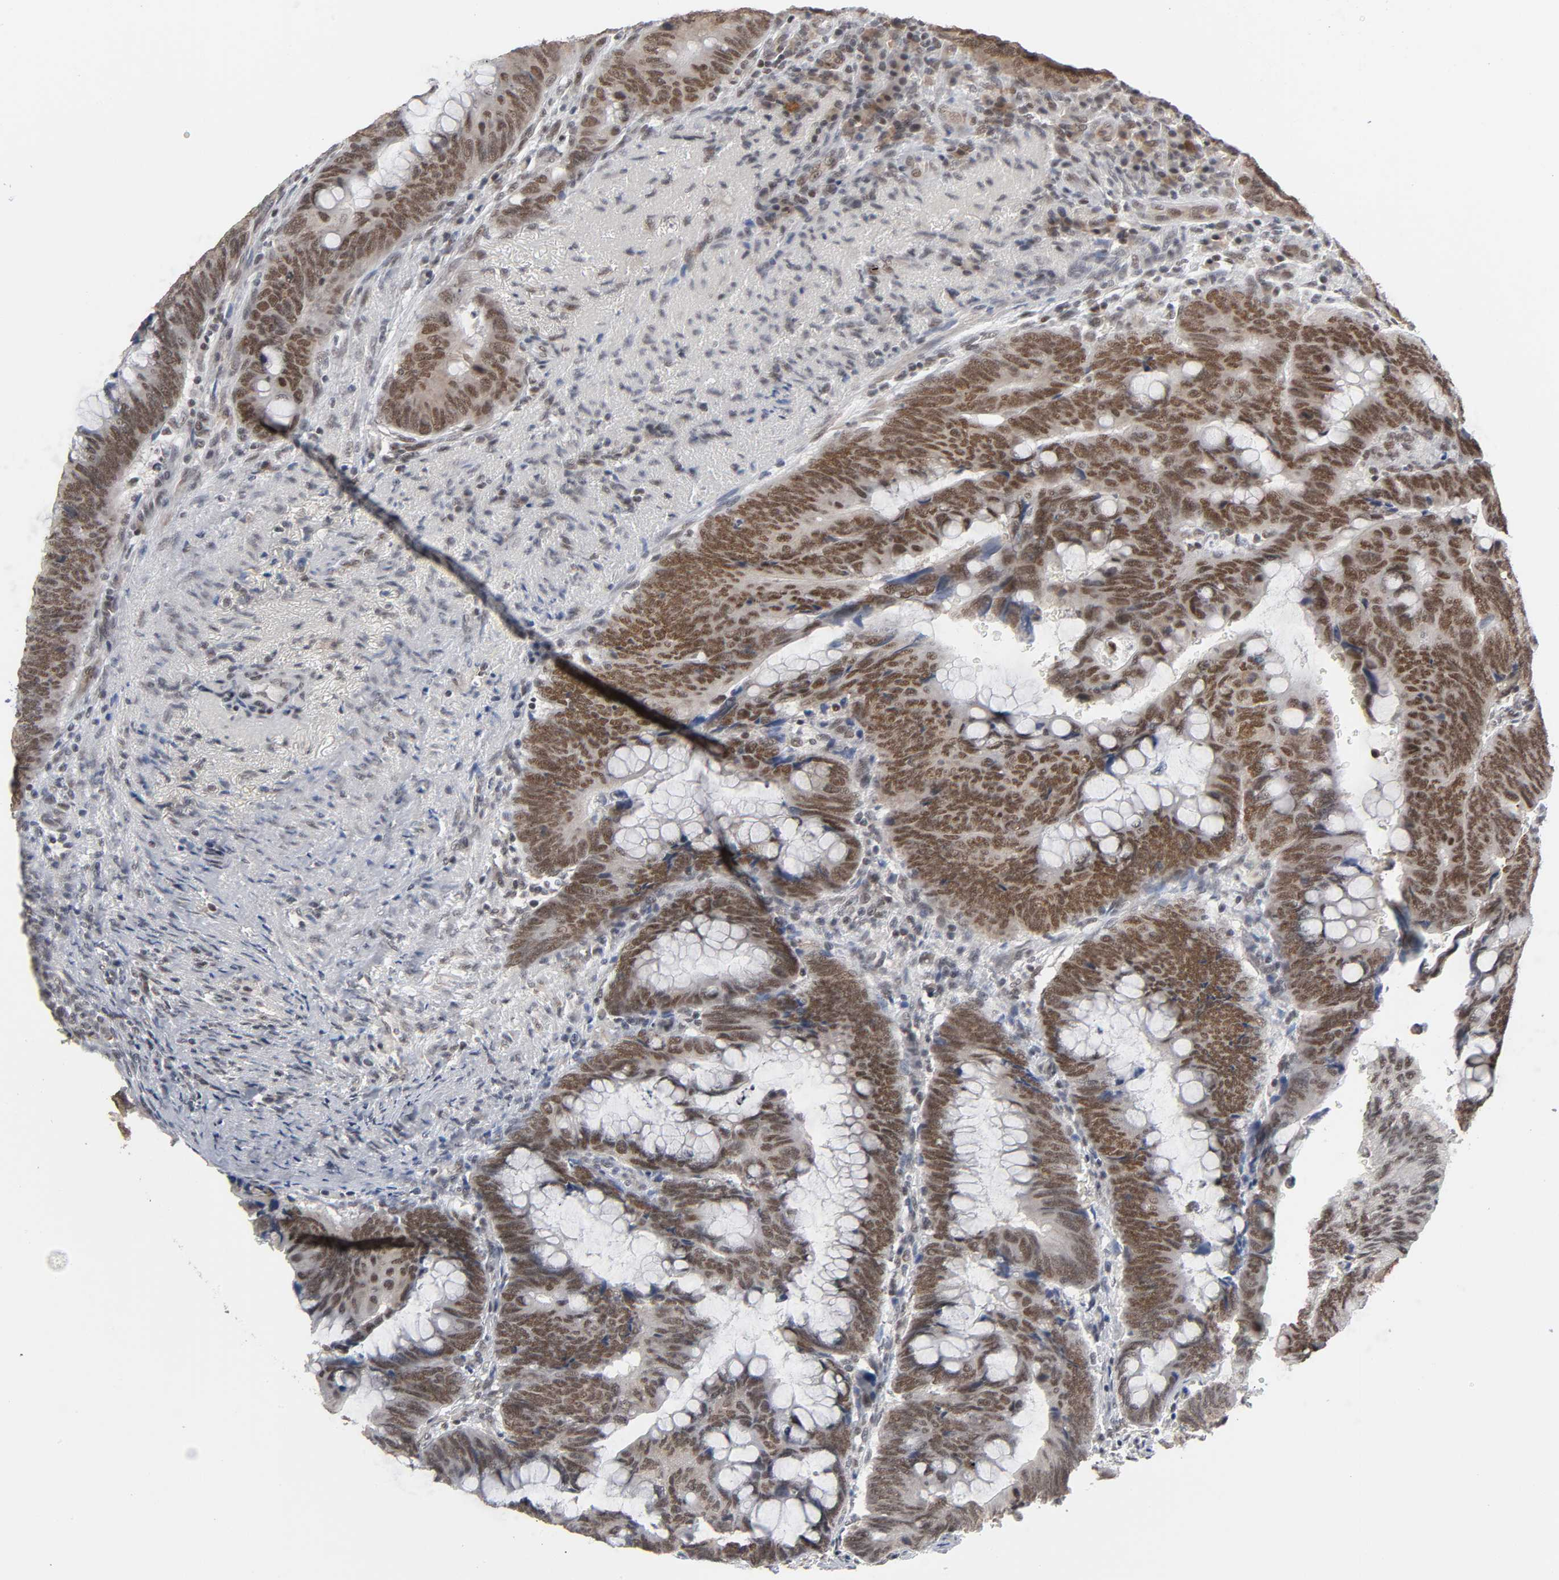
{"staining": {"intensity": "moderate", "quantity": ">75%", "location": "cytoplasmic/membranous,nuclear"}, "tissue": "colorectal cancer", "cell_type": "Tumor cells", "image_type": "cancer", "snomed": [{"axis": "morphology", "description": "Normal tissue, NOS"}, {"axis": "morphology", "description": "Adenocarcinoma, NOS"}, {"axis": "topography", "description": "Rectum"}, {"axis": "topography", "description": "Peripheral nerve tissue"}], "caption": "DAB immunohistochemical staining of colorectal adenocarcinoma demonstrates moderate cytoplasmic/membranous and nuclear protein staining in about >75% of tumor cells. The staining was performed using DAB (3,3'-diaminobenzidine), with brown indicating positive protein expression. Nuclei are stained blue with hematoxylin.", "gene": "ZNF384", "patient": {"sex": "male", "age": 92}}